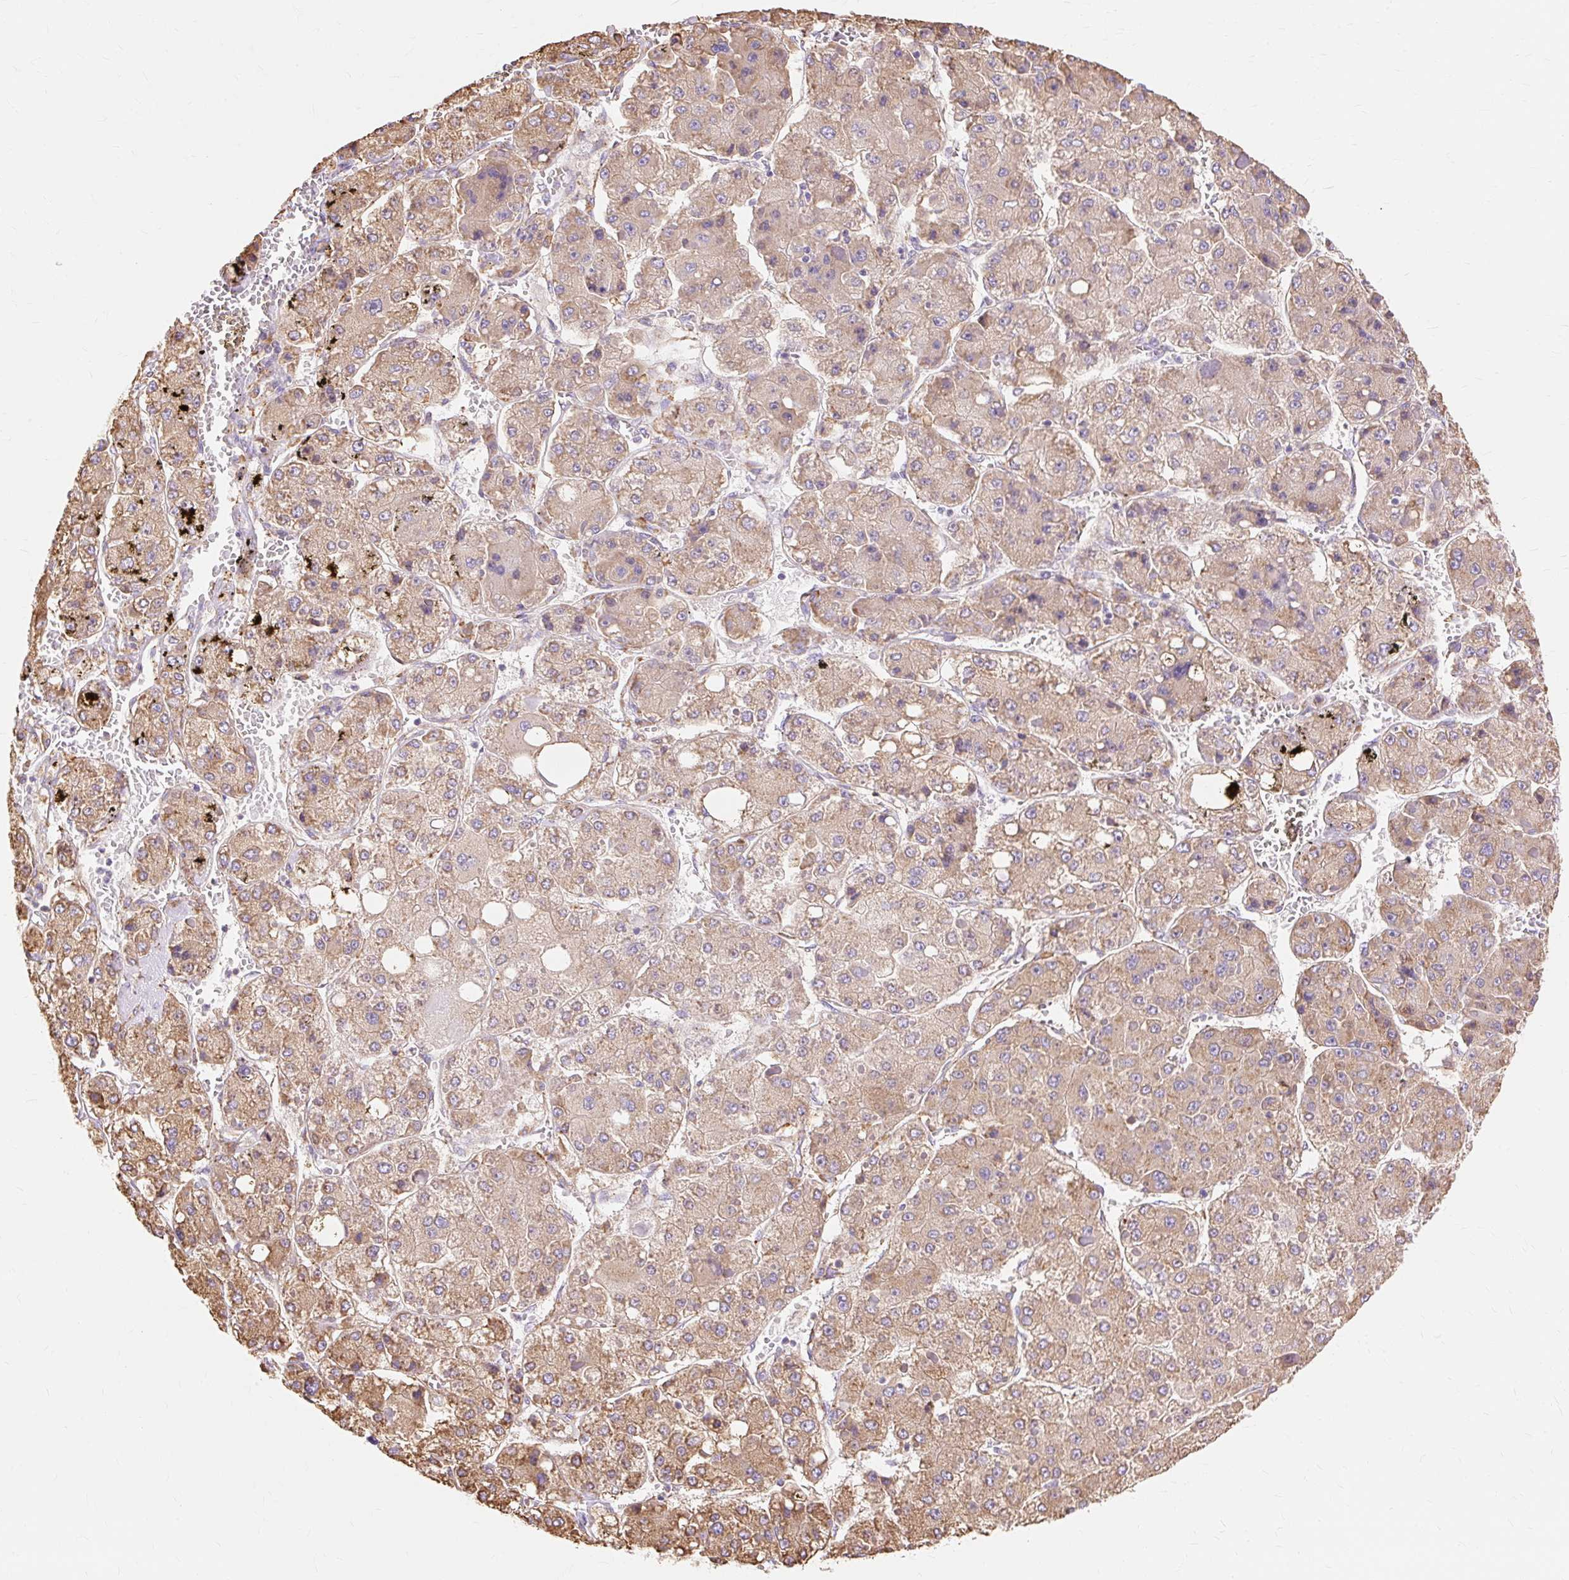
{"staining": {"intensity": "moderate", "quantity": ">75%", "location": "cytoplasmic/membranous"}, "tissue": "liver cancer", "cell_type": "Tumor cells", "image_type": "cancer", "snomed": [{"axis": "morphology", "description": "Carcinoma, Hepatocellular, NOS"}, {"axis": "topography", "description": "Liver"}], "caption": "Protein staining reveals moderate cytoplasmic/membranous positivity in about >75% of tumor cells in liver hepatocellular carcinoma.", "gene": "RPS17", "patient": {"sex": "female", "age": 73}}